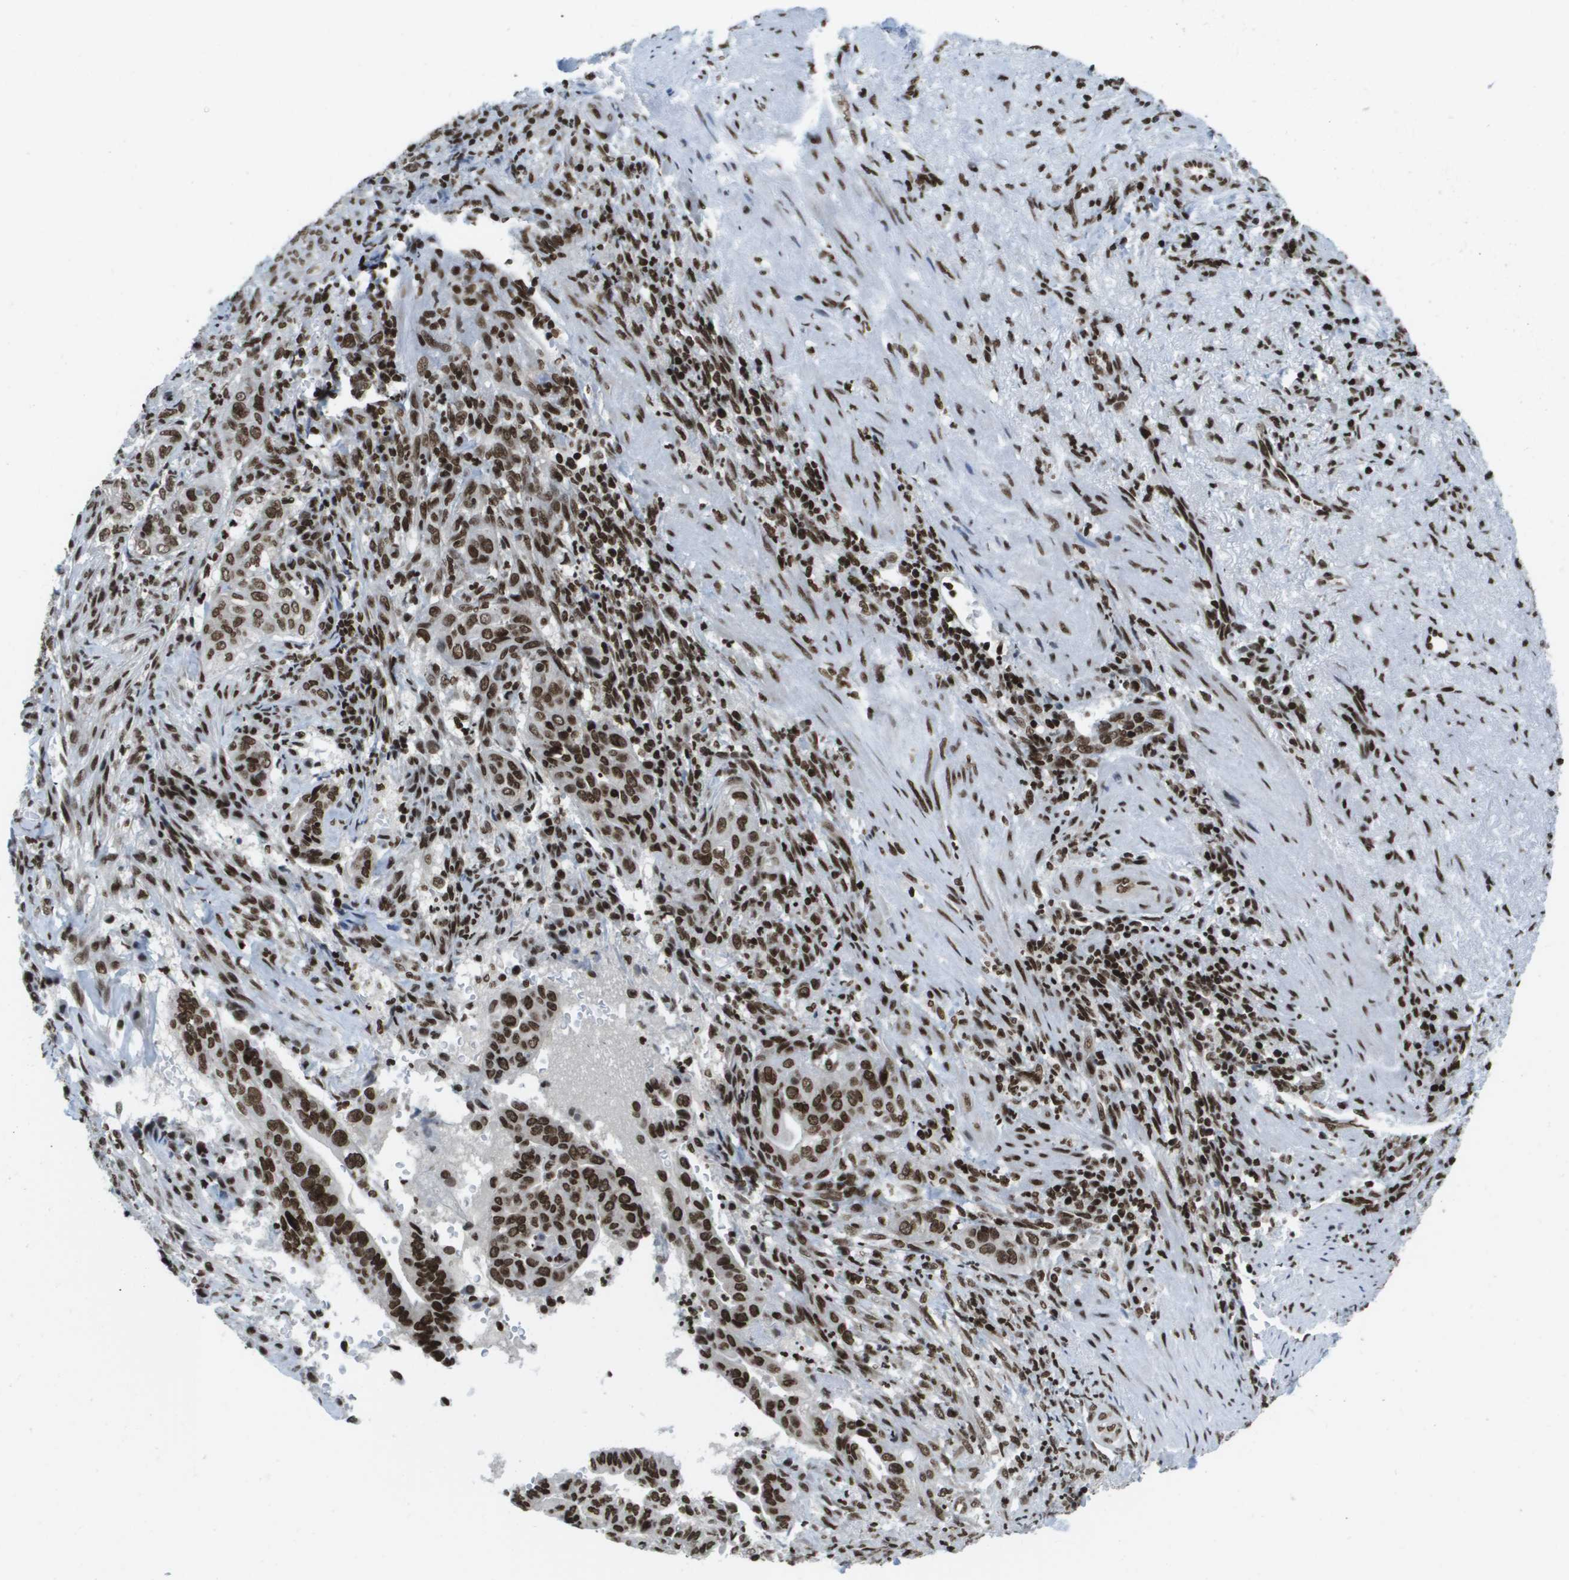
{"staining": {"intensity": "strong", "quantity": ">75%", "location": "nuclear"}, "tissue": "liver cancer", "cell_type": "Tumor cells", "image_type": "cancer", "snomed": [{"axis": "morphology", "description": "Cholangiocarcinoma"}, {"axis": "topography", "description": "Liver"}], "caption": "A high-resolution image shows IHC staining of liver cholangiocarcinoma, which demonstrates strong nuclear positivity in approximately >75% of tumor cells.", "gene": "GLYR1", "patient": {"sex": "female", "age": 67}}